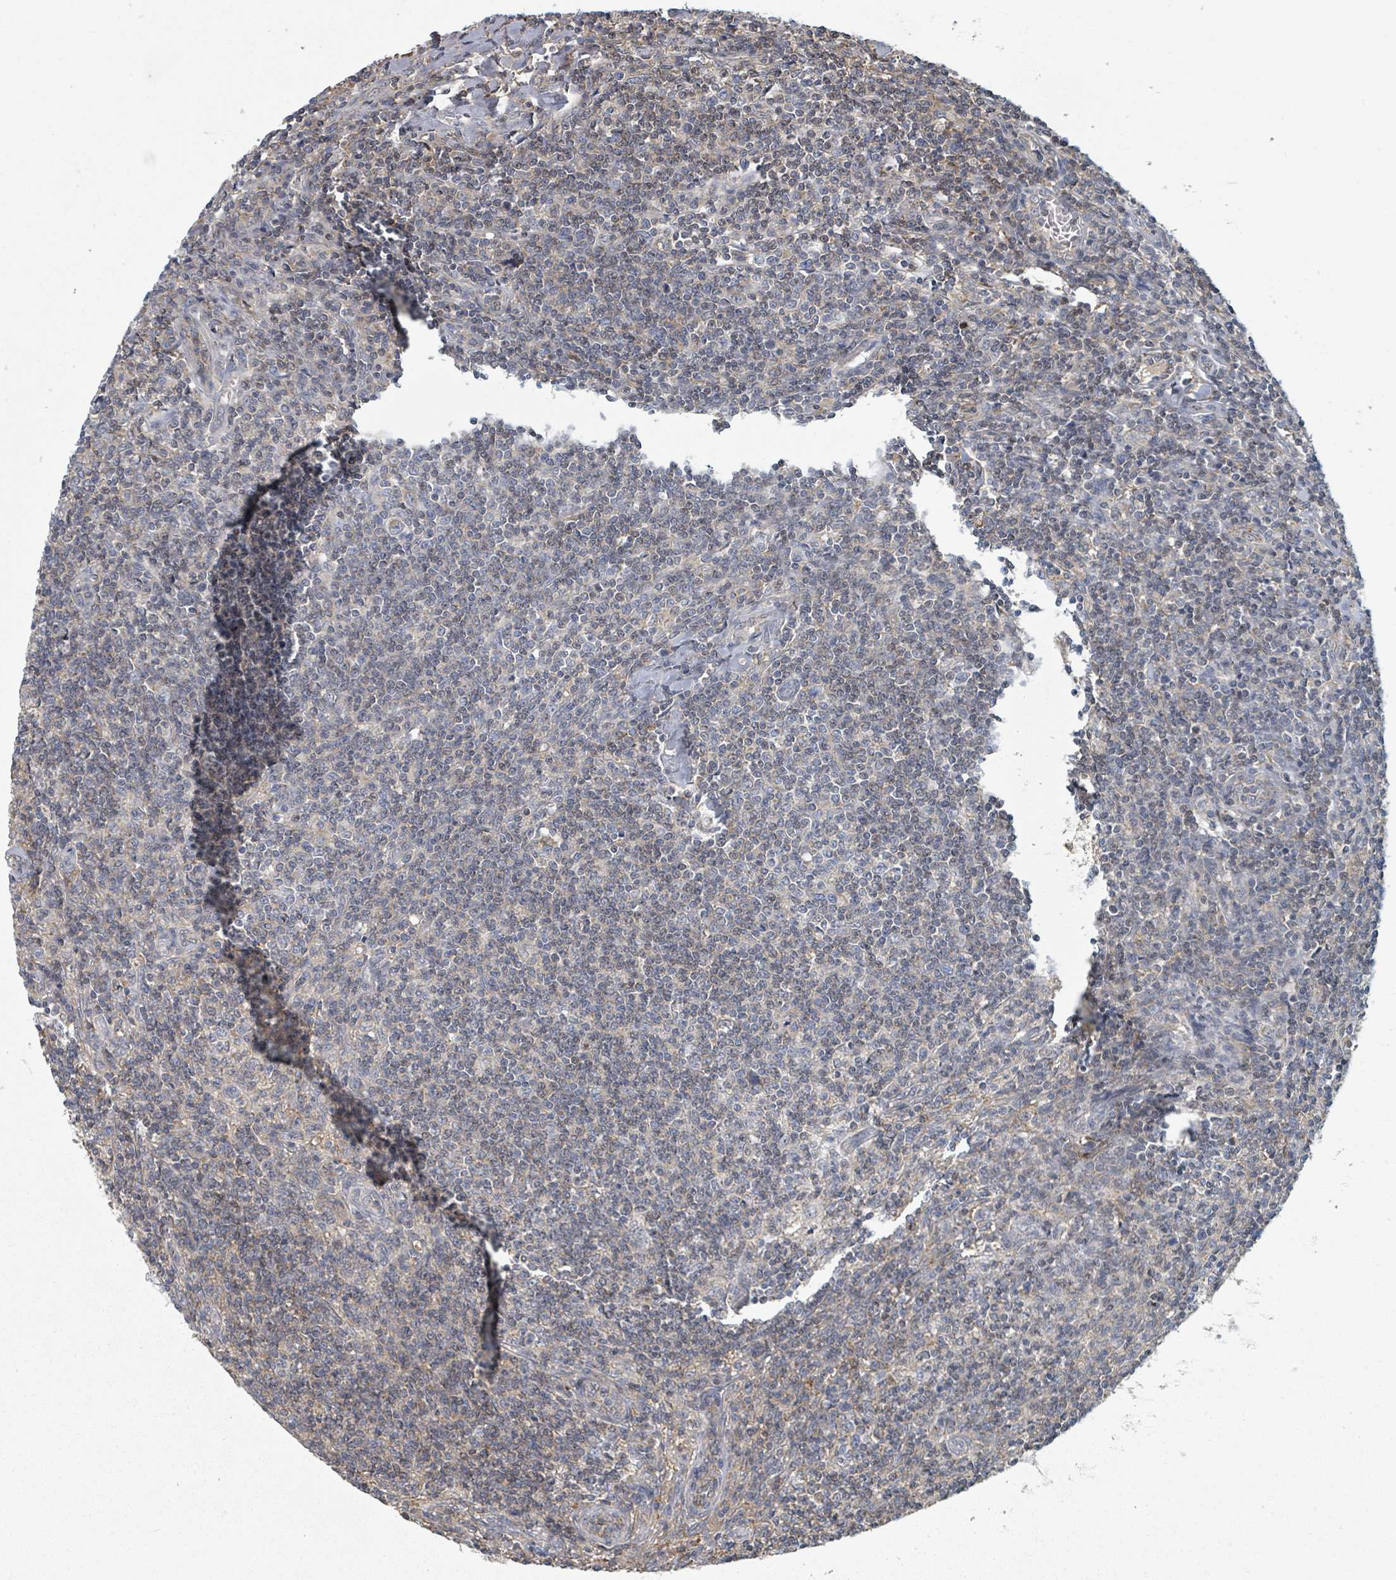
{"staining": {"intensity": "negative", "quantity": "none", "location": "none"}, "tissue": "lymphoma", "cell_type": "Tumor cells", "image_type": "cancer", "snomed": [{"axis": "morphology", "description": "Hodgkin's disease, NOS"}, {"axis": "topography", "description": "Lymph node"}], "caption": "The histopathology image exhibits no staining of tumor cells in Hodgkin's disease.", "gene": "GABBR1", "patient": {"sex": "male", "age": 83}}